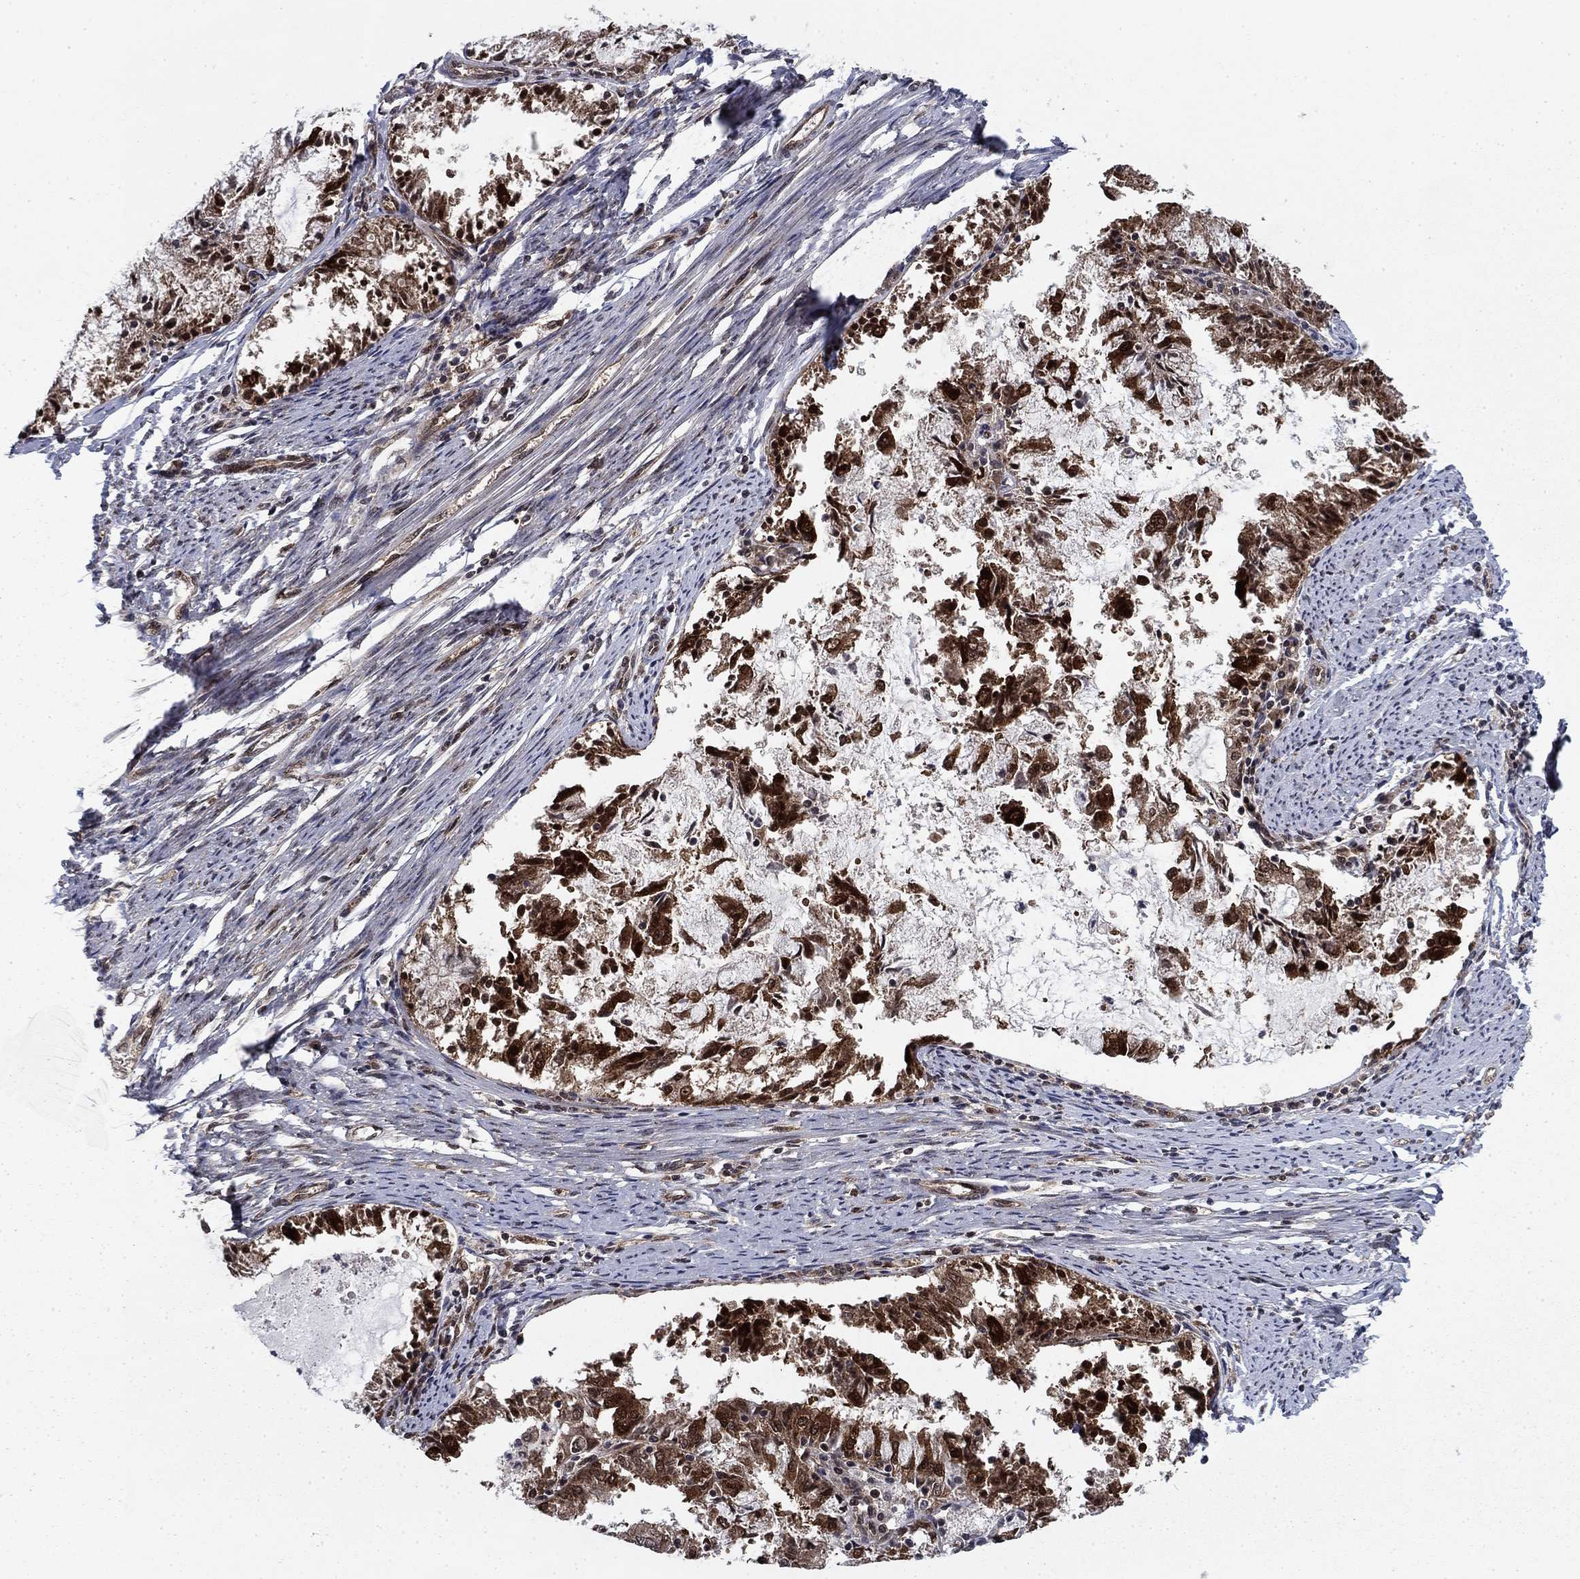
{"staining": {"intensity": "moderate", "quantity": ">75%", "location": "cytoplasmic/membranous"}, "tissue": "endometrial cancer", "cell_type": "Tumor cells", "image_type": "cancer", "snomed": [{"axis": "morphology", "description": "Adenocarcinoma, NOS"}, {"axis": "topography", "description": "Endometrium"}], "caption": "Protein expression analysis of endometrial adenocarcinoma displays moderate cytoplasmic/membranous positivity in approximately >75% of tumor cells.", "gene": "DNAJA1", "patient": {"sex": "female", "age": 57}}